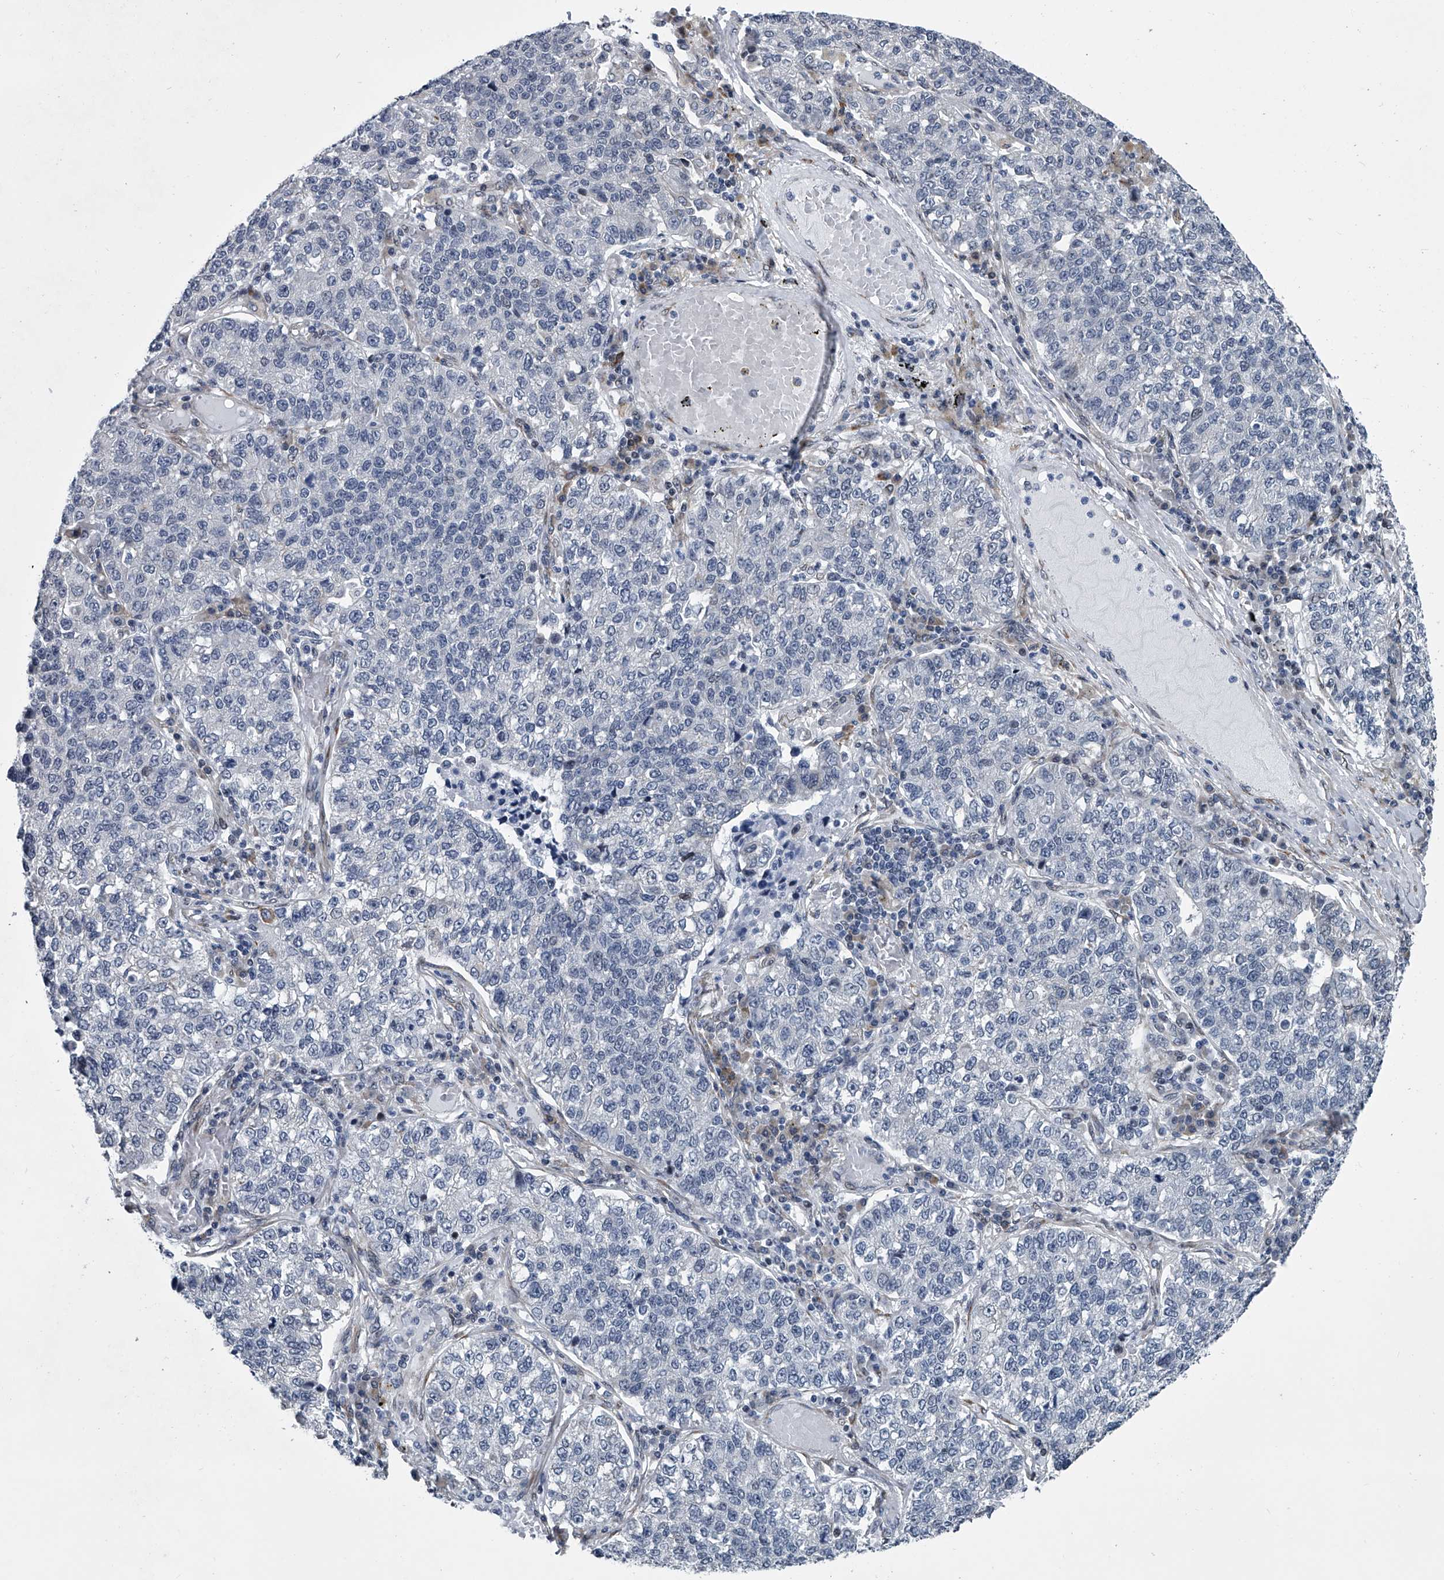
{"staining": {"intensity": "negative", "quantity": "none", "location": "none"}, "tissue": "lung cancer", "cell_type": "Tumor cells", "image_type": "cancer", "snomed": [{"axis": "morphology", "description": "Adenocarcinoma, NOS"}, {"axis": "topography", "description": "Lung"}], "caption": "Immunohistochemical staining of human lung adenocarcinoma exhibits no significant staining in tumor cells.", "gene": "PPP2R5D", "patient": {"sex": "male", "age": 49}}